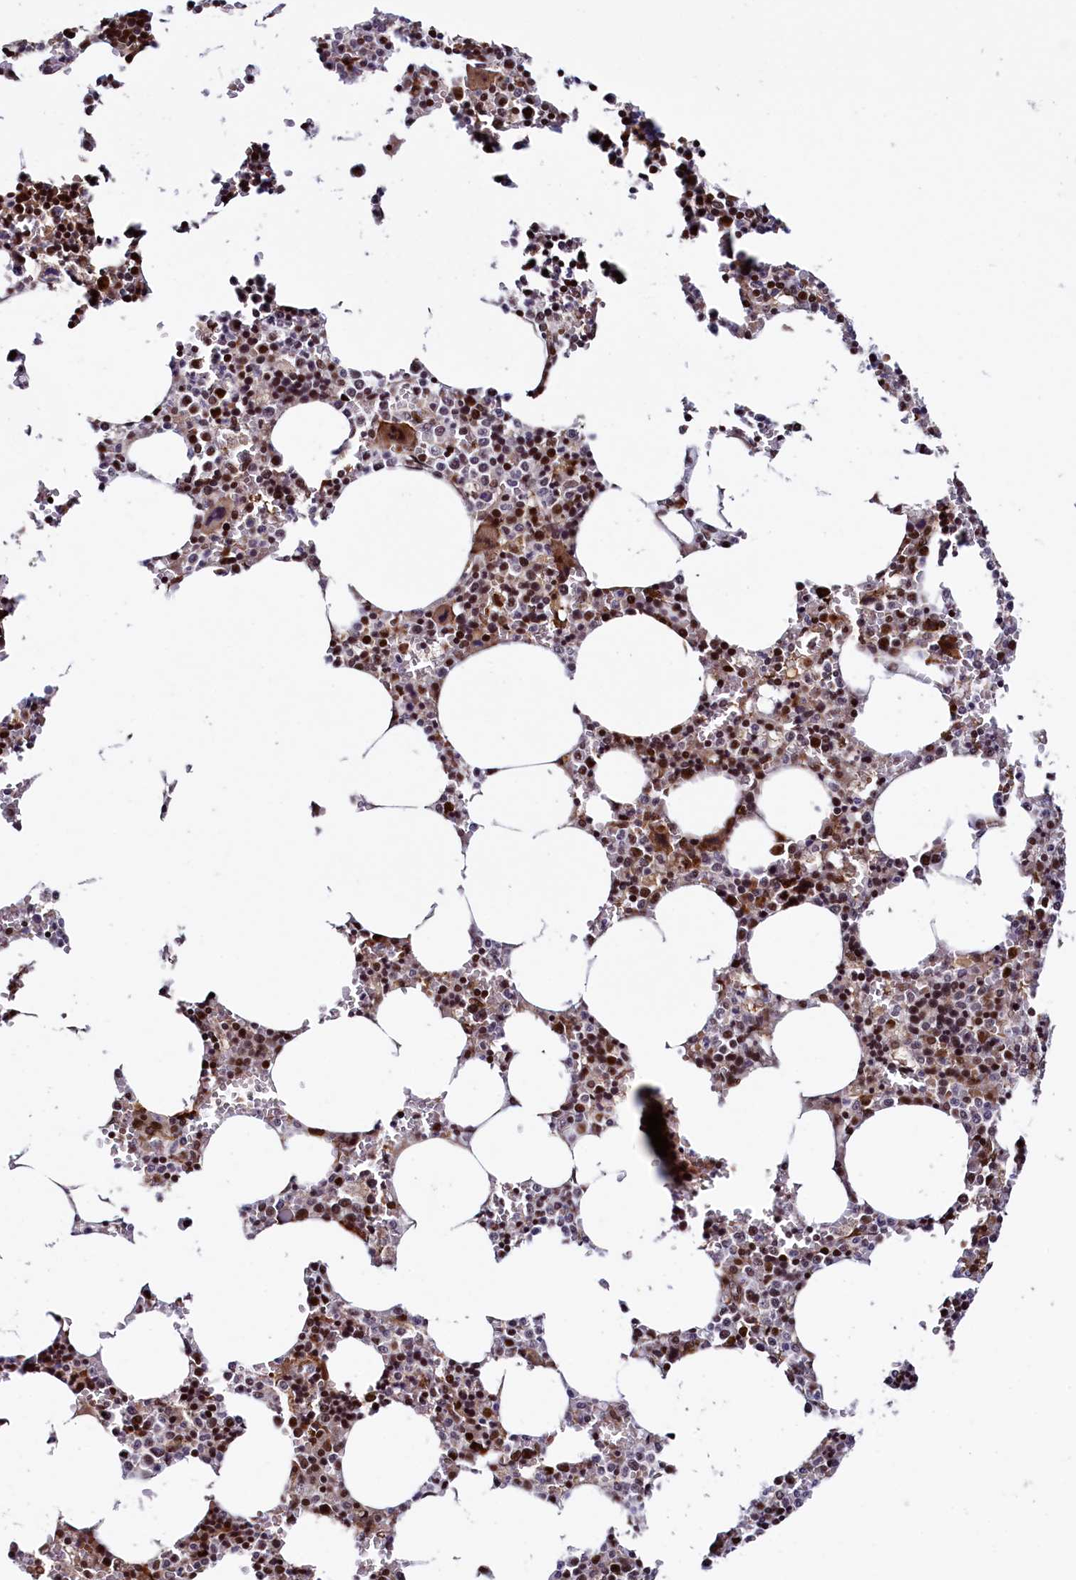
{"staining": {"intensity": "strong", "quantity": ">75%", "location": "nuclear"}, "tissue": "bone marrow", "cell_type": "Hematopoietic cells", "image_type": "normal", "snomed": [{"axis": "morphology", "description": "Normal tissue, NOS"}, {"axis": "topography", "description": "Bone marrow"}], "caption": "Bone marrow stained with IHC exhibits strong nuclear positivity in about >75% of hematopoietic cells.", "gene": "LEO1", "patient": {"sex": "male", "age": 70}}